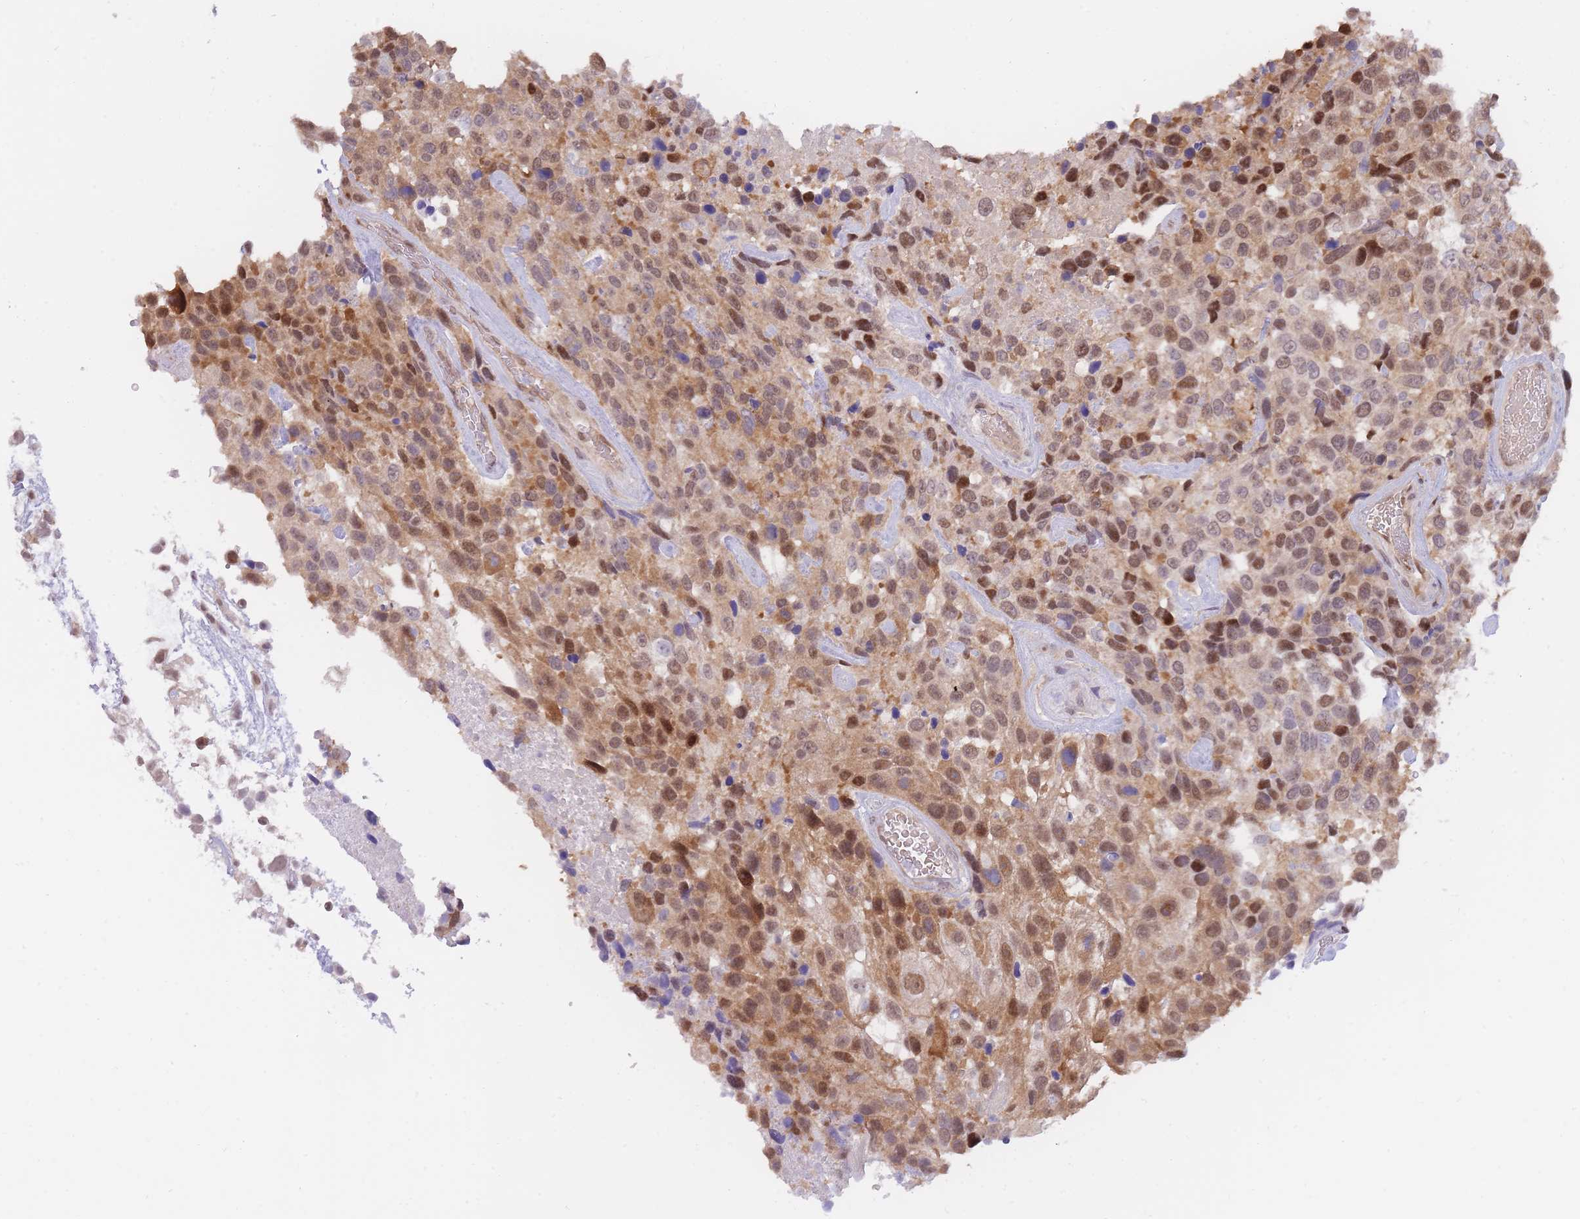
{"staining": {"intensity": "moderate", "quantity": ">75%", "location": "cytoplasmic/membranous,nuclear"}, "tissue": "urothelial cancer", "cell_type": "Tumor cells", "image_type": "cancer", "snomed": [{"axis": "morphology", "description": "Urothelial carcinoma, High grade"}, {"axis": "topography", "description": "Urinary bladder"}], "caption": "The photomicrograph displays staining of urothelial cancer, revealing moderate cytoplasmic/membranous and nuclear protein positivity (brown color) within tumor cells.", "gene": "NSFL1C", "patient": {"sex": "male", "age": 56}}